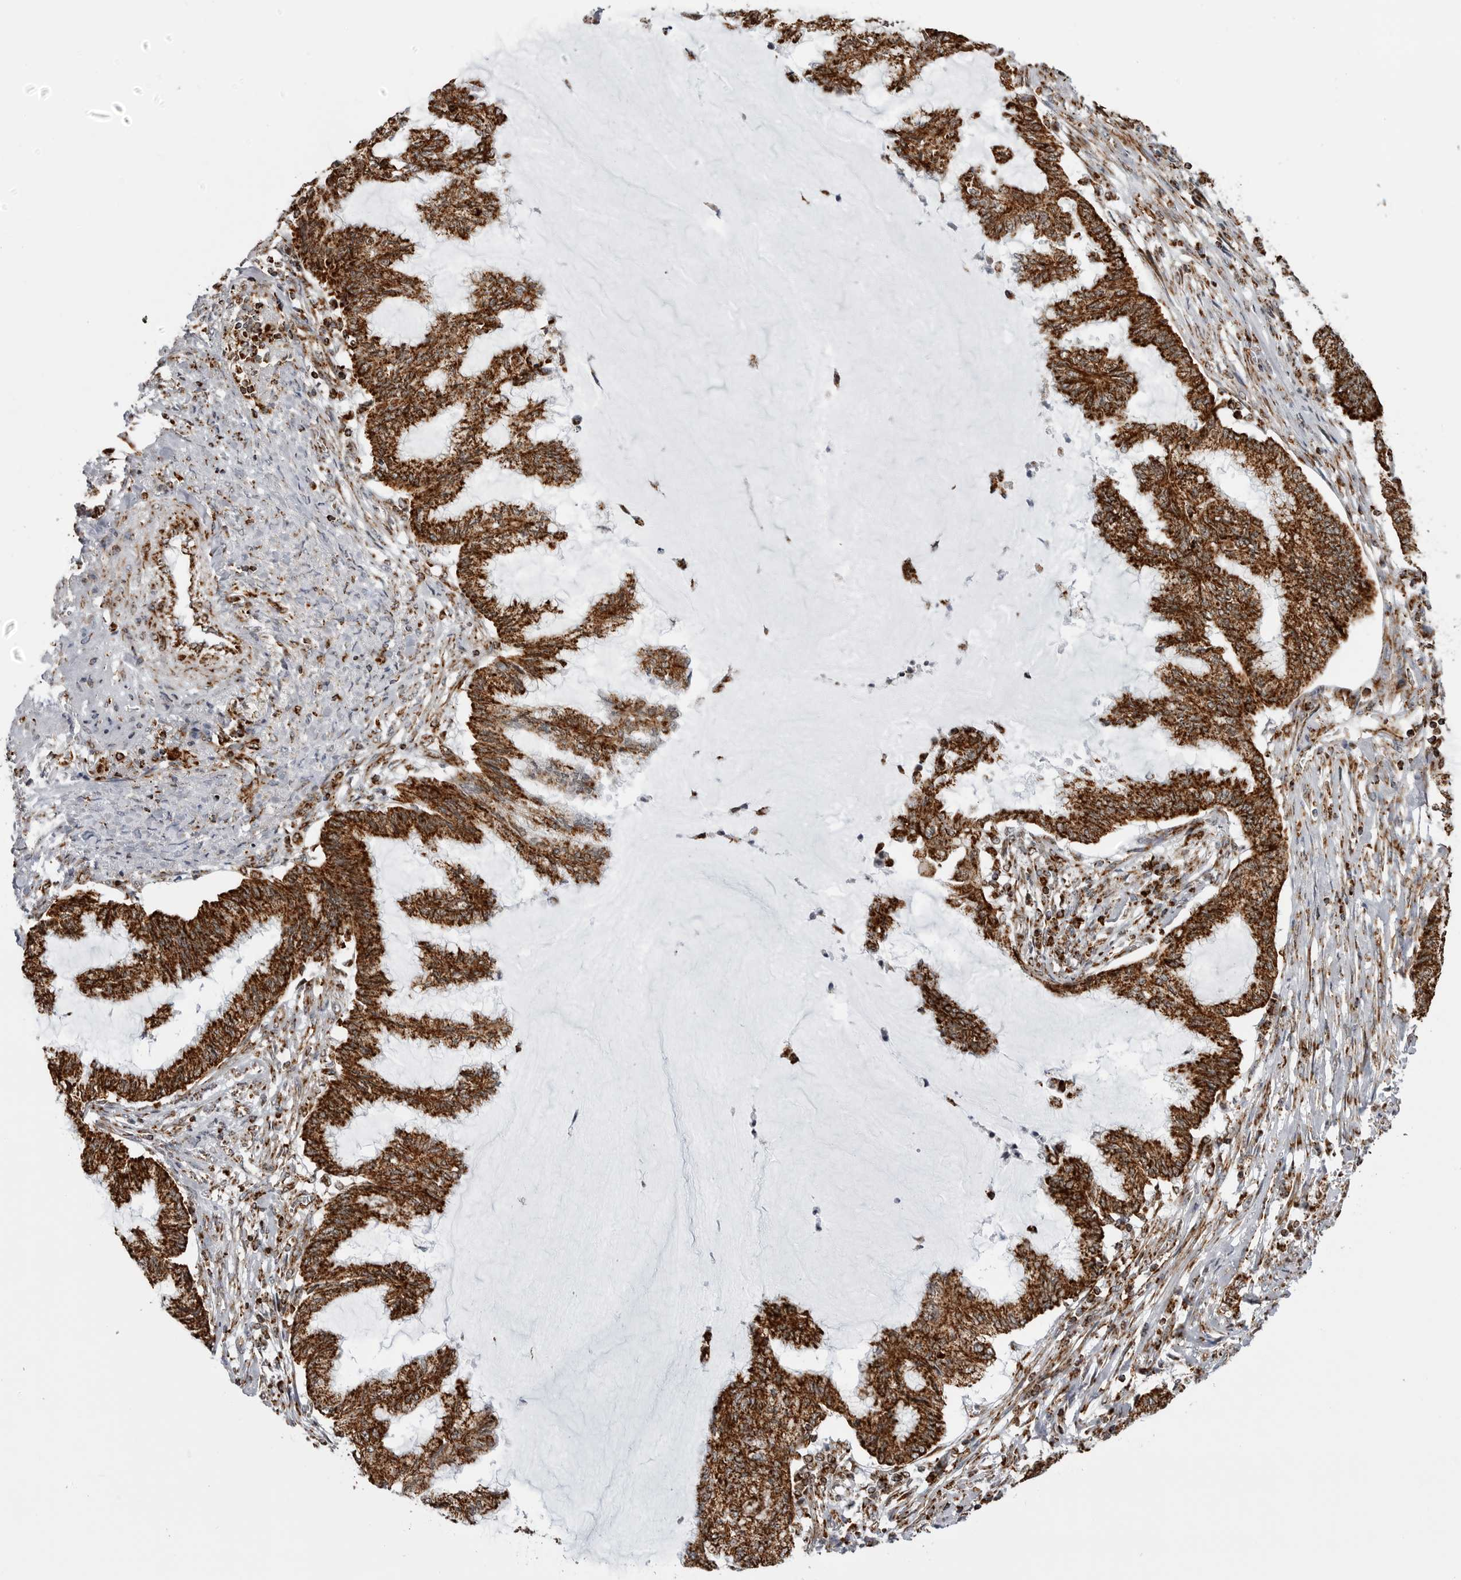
{"staining": {"intensity": "strong", "quantity": ">75%", "location": "cytoplasmic/membranous"}, "tissue": "endometrial cancer", "cell_type": "Tumor cells", "image_type": "cancer", "snomed": [{"axis": "morphology", "description": "Adenocarcinoma, NOS"}, {"axis": "topography", "description": "Endometrium"}], "caption": "Protein analysis of adenocarcinoma (endometrial) tissue reveals strong cytoplasmic/membranous expression in about >75% of tumor cells.", "gene": "COX5A", "patient": {"sex": "female", "age": 86}}